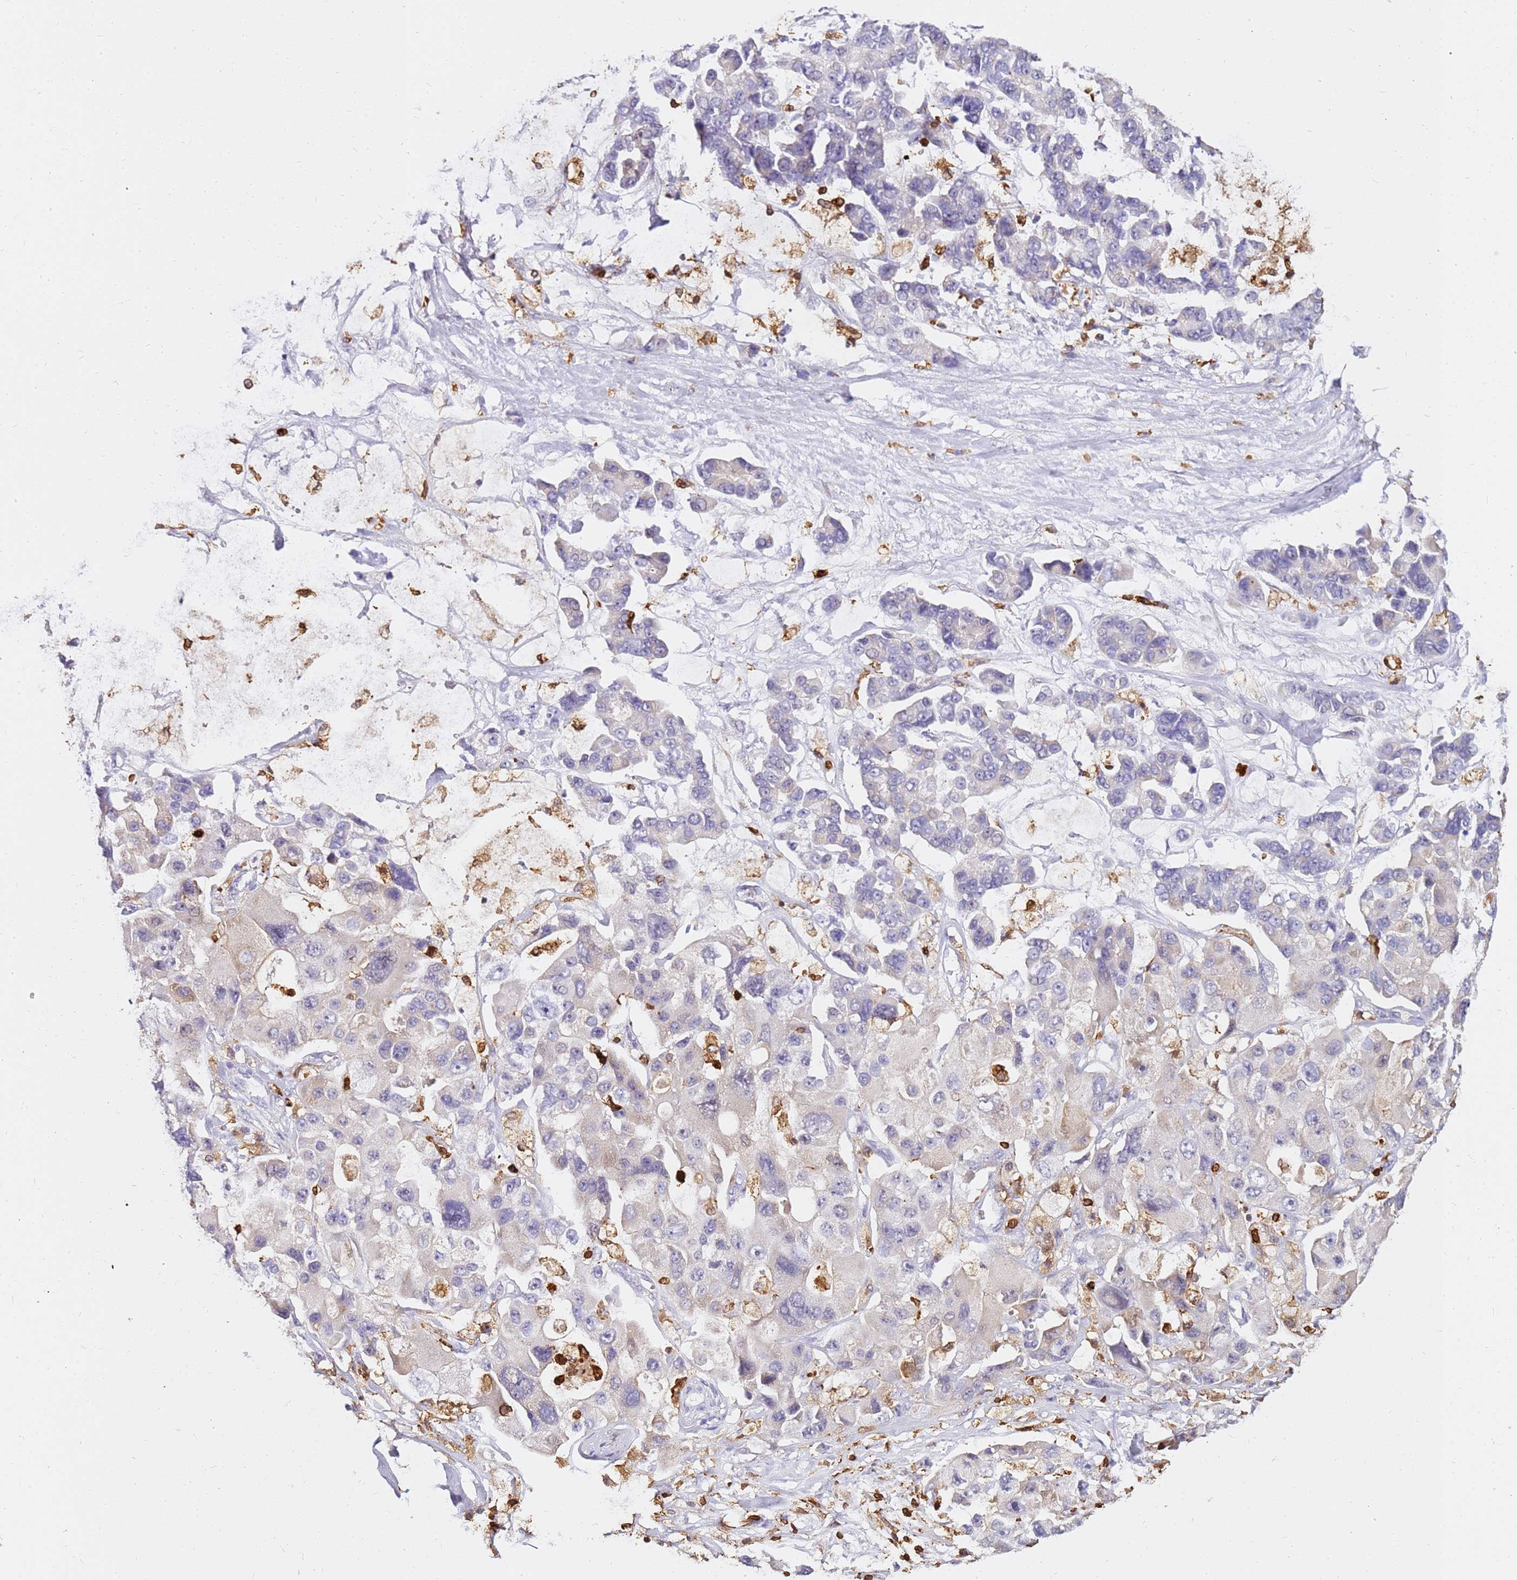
{"staining": {"intensity": "negative", "quantity": "none", "location": "none"}, "tissue": "lung cancer", "cell_type": "Tumor cells", "image_type": "cancer", "snomed": [{"axis": "morphology", "description": "Adenocarcinoma, NOS"}, {"axis": "topography", "description": "Lung"}], "caption": "Tumor cells show no significant protein positivity in lung adenocarcinoma.", "gene": "CORO1A", "patient": {"sex": "female", "age": 54}}